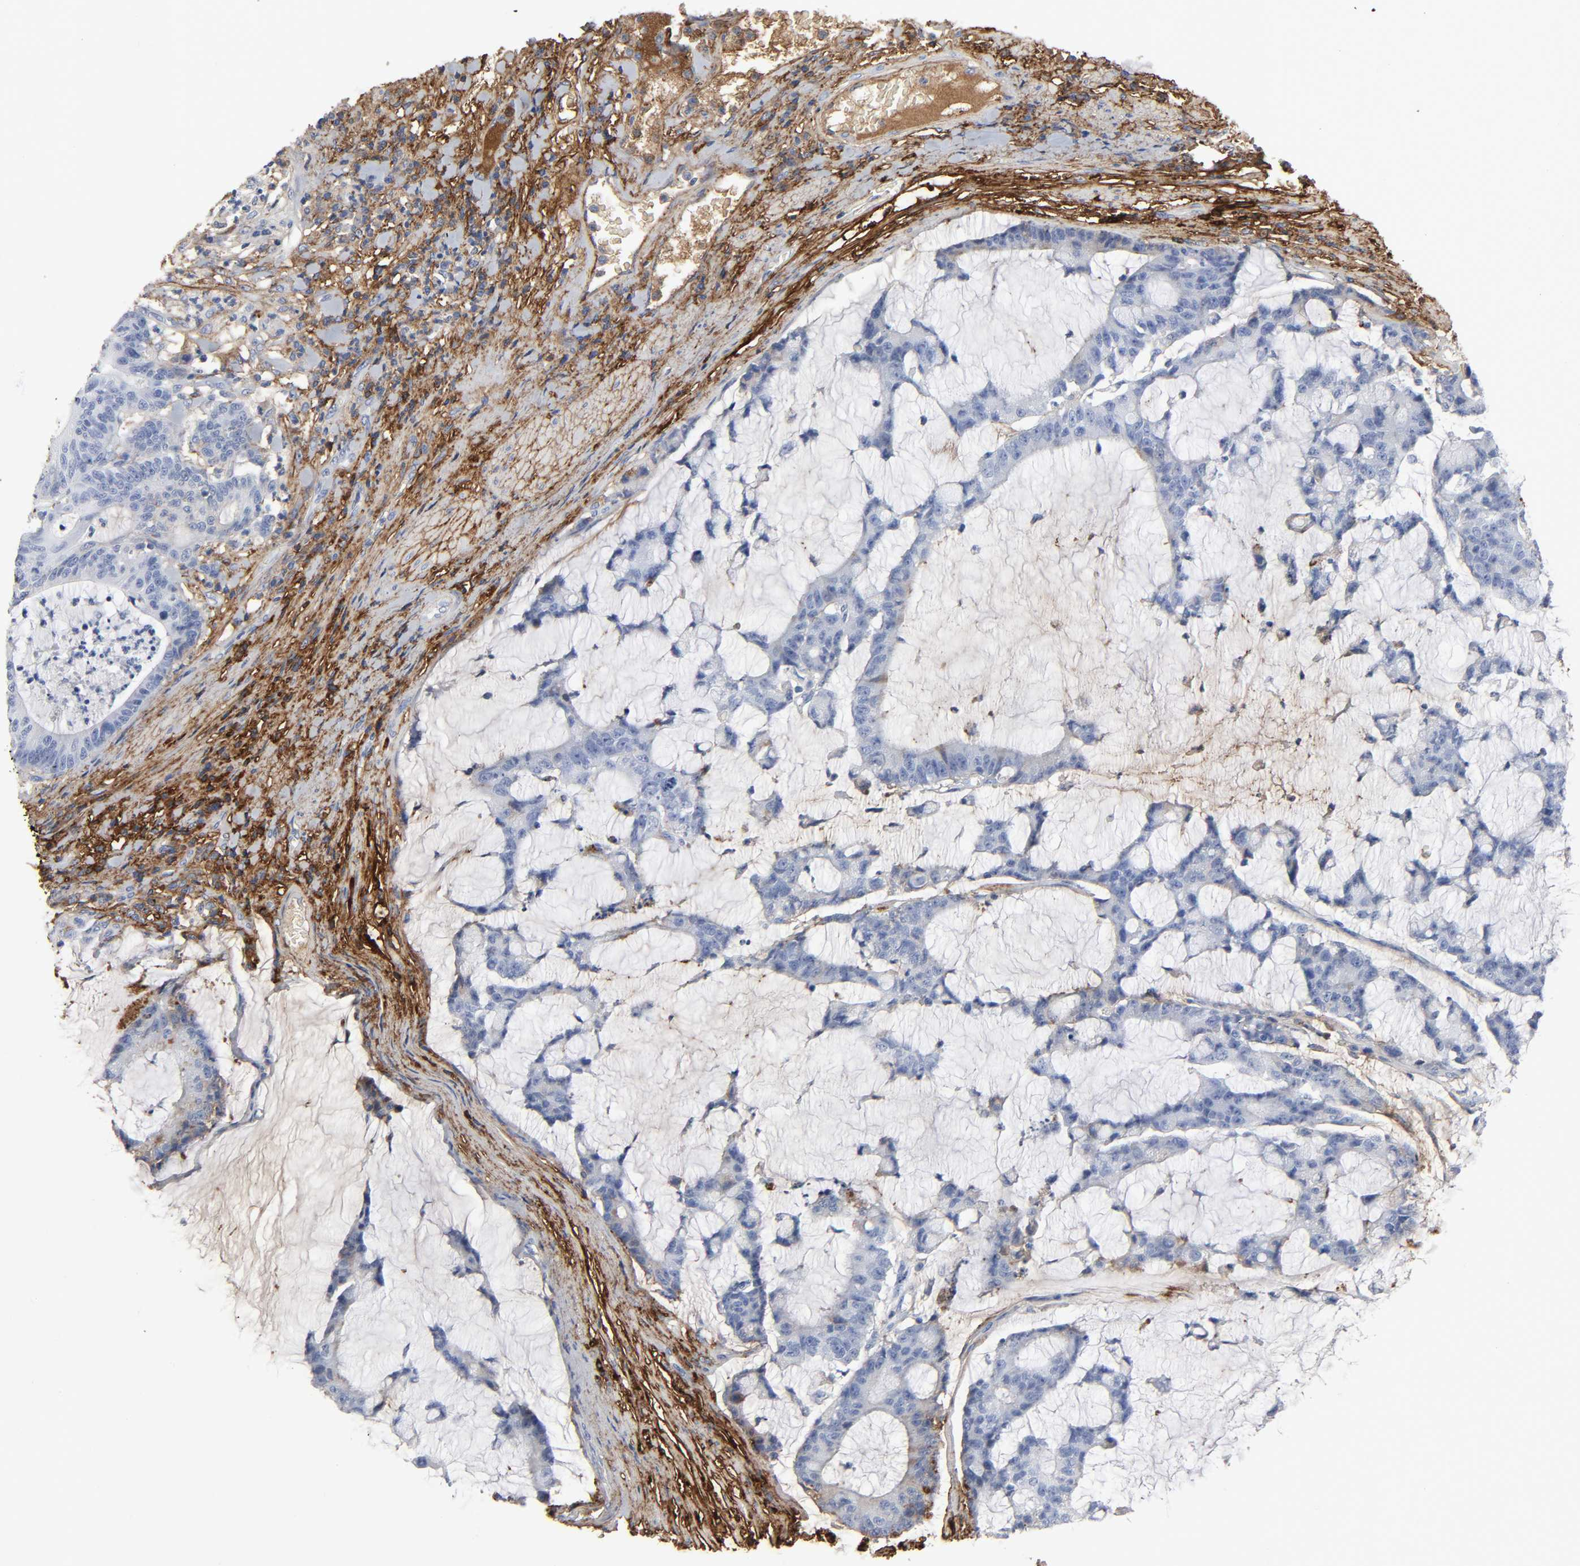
{"staining": {"intensity": "negative", "quantity": "none", "location": "none"}, "tissue": "colorectal cancer", "cell_type": "Tumor cells", "image_type": "cancer", "snomed": [{"axis": "morphology", "description": "Adenocarcinoma, NOS"}, {"axis": "topography", "description": "Colon"}], "caption": "Immunohistochemical staining of adenocarcinoma (colorectal) exhibits no significant staining in tumor cells.", "gene": "FBLN1", "patient": {"sex": "female", "age": 84}}